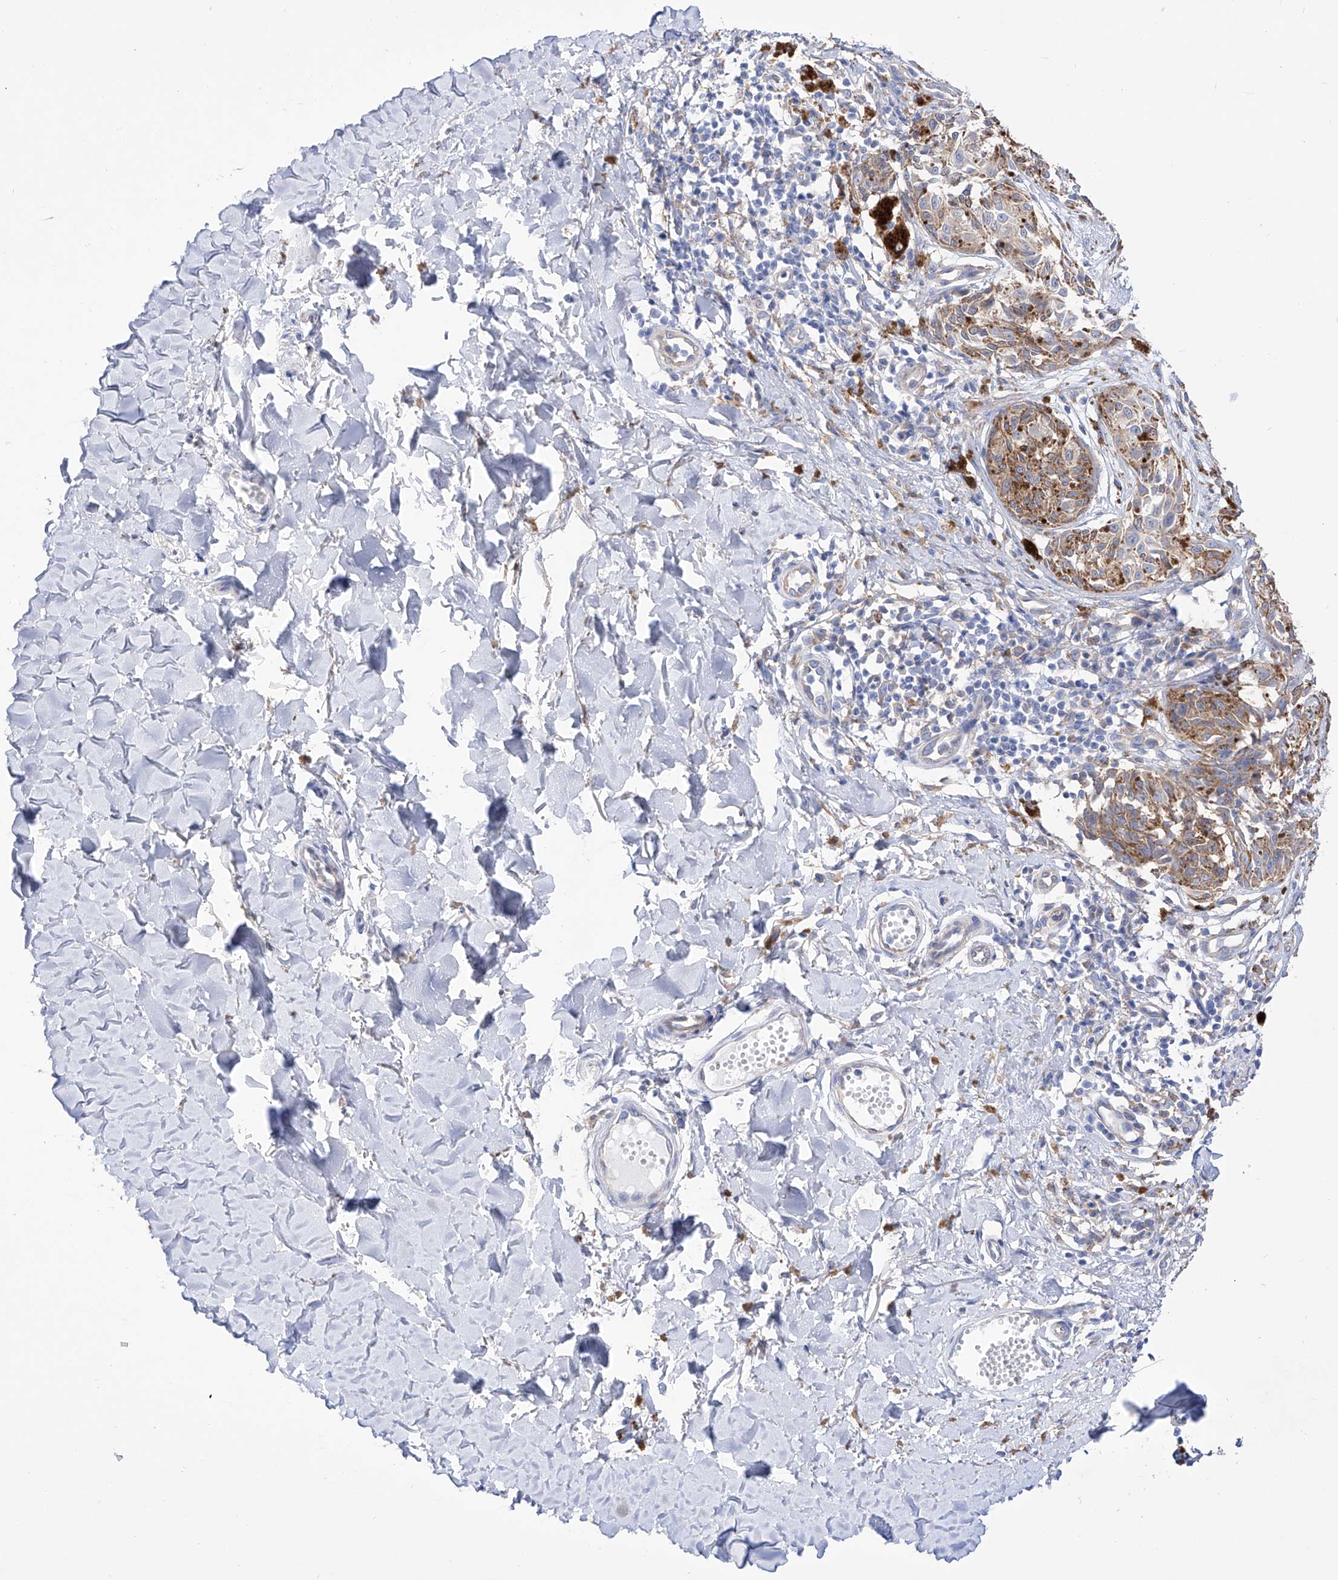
{"staining": {"intensity": "weak", "quantity": "25%-75%", "location": "cytoplasmic/membranous"}, "tissue": "melanoma", "cell_type": "Tumor cells", "image_type": "cancer", "snomed": [{"axis": "morphology", "description": "Malignant melanoma, NOS"}, {"axis": "topography", "description": "Skin"}], "caption": "Protein staining of malignant melanoma tissue exhibits weak cytoplasmic/membranous expression in approximately 25%-75% of tumor cells.", "gene": "ZNF653", "patient": {"sex": "male", "age": 53}}